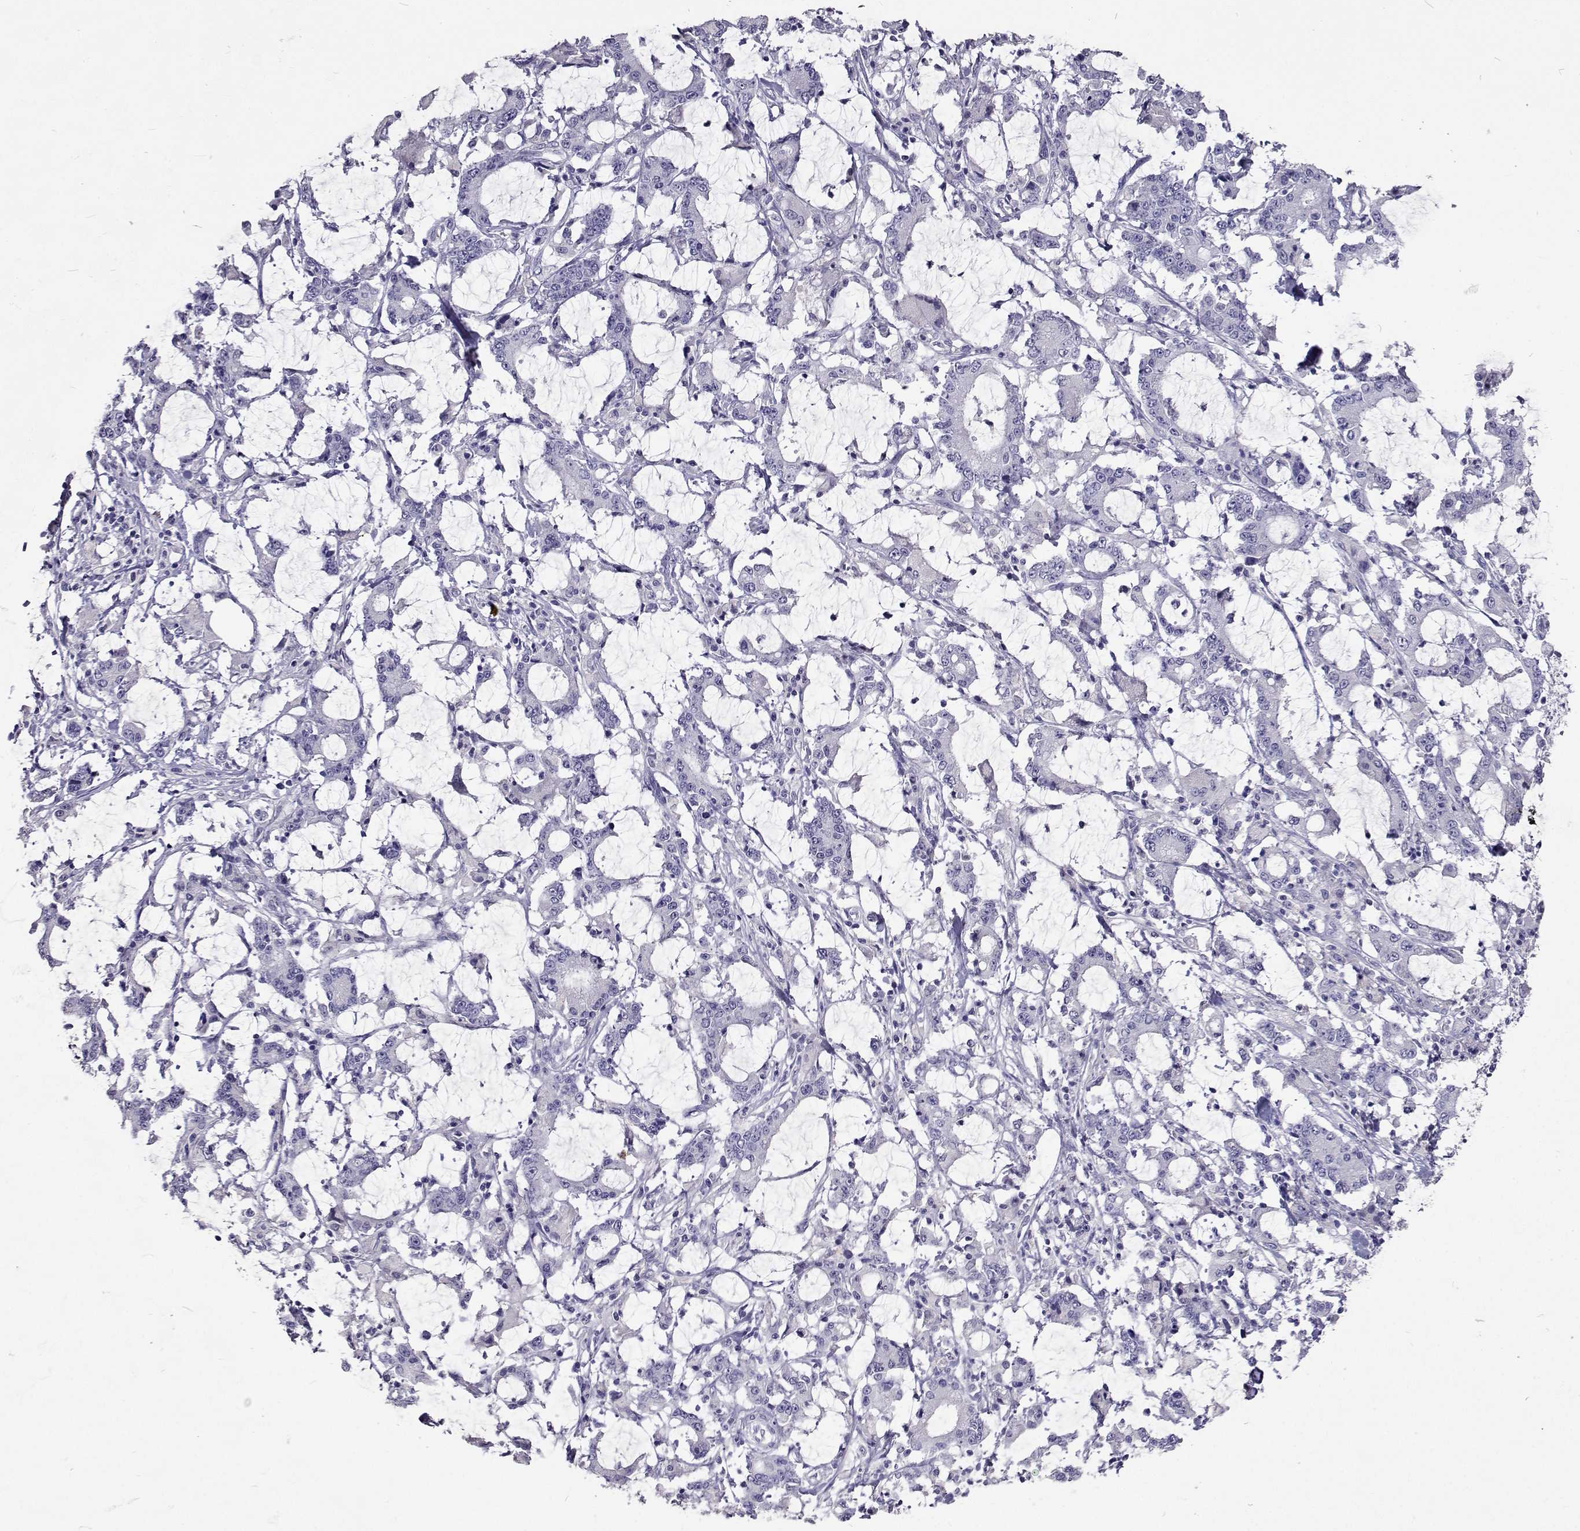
{"staining": {"intensity": "negative", "quantity": "none", "location": "none"}, "tissue": "stomach cancer", "cell_type": "Tumor cells", "image_type": "cancer", "snomed": [{"axis": "morphology", "description": "Adenocarcinoma, NOS"}, {"axis": "topography", "description": "Stomach, upper"}], "caption": "A micrograph of adenocarcinoma (stomach) stained for a protein displays no brown staining in tumor cells.", "gene": "CFAP44", "patient": {"sex": "male", "age": 68}}